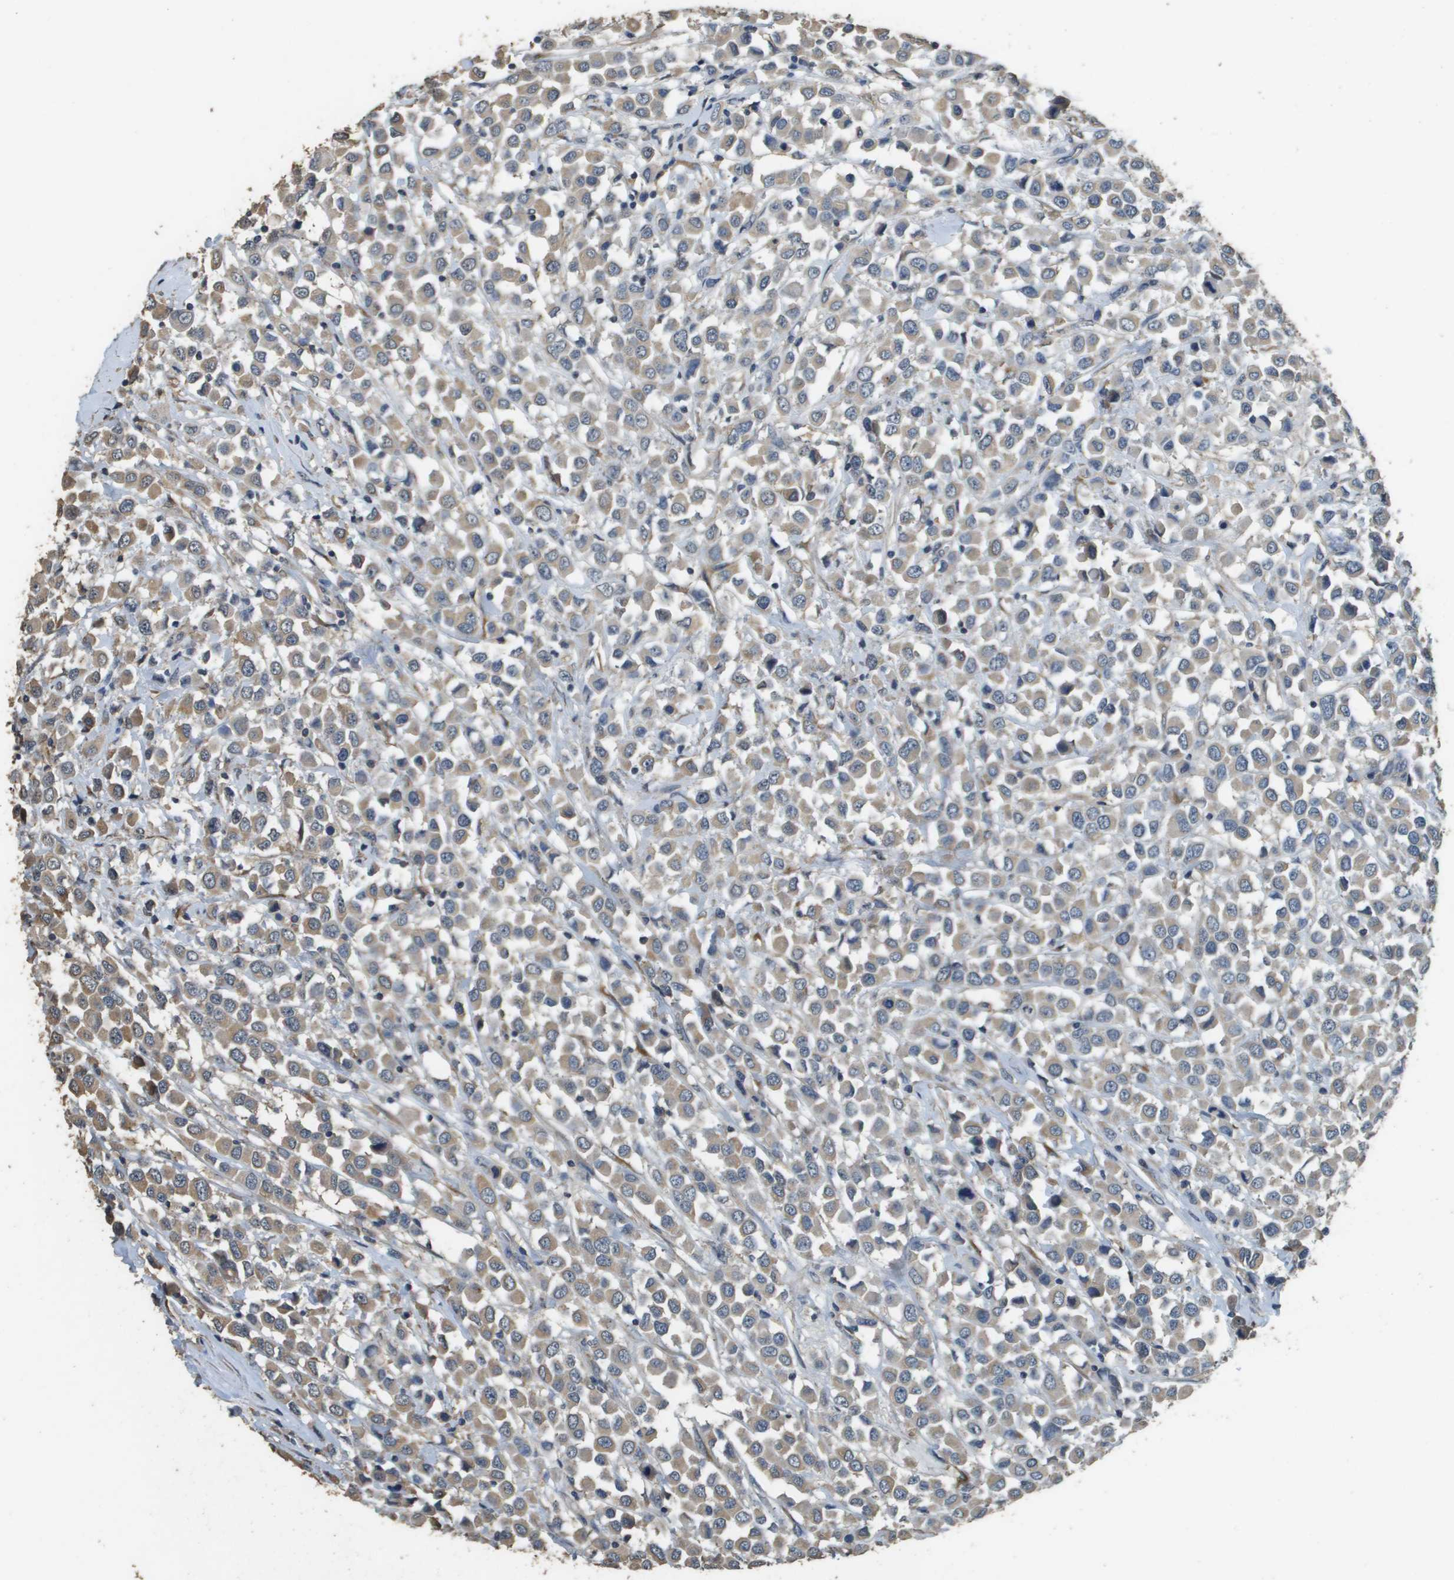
{"staining": {"intensity": "weak", "quantity": ">75%", "location": "cytoplasmic/membranous"}, "tissue": "breast cancer", "cell_type": "Tumor cells", "image_type": "cancer", "snomed": [{"axis": "morphology", "description": "Duct carcinoma"}, {"axis": "topography", "description": "Breast"}], "caption": "The histopathology image reveals immunohistochemical staining of breast cancer. There is weak cytoplasmic/membranous staining is appreciated in about >75% of tumor cells. Immunohistochemistry (ihc) stains the protein of interest in brown and the nuclei are stained blue.", "gene": "RAB6B", "patient": {"sex": "female", "age": 61}}